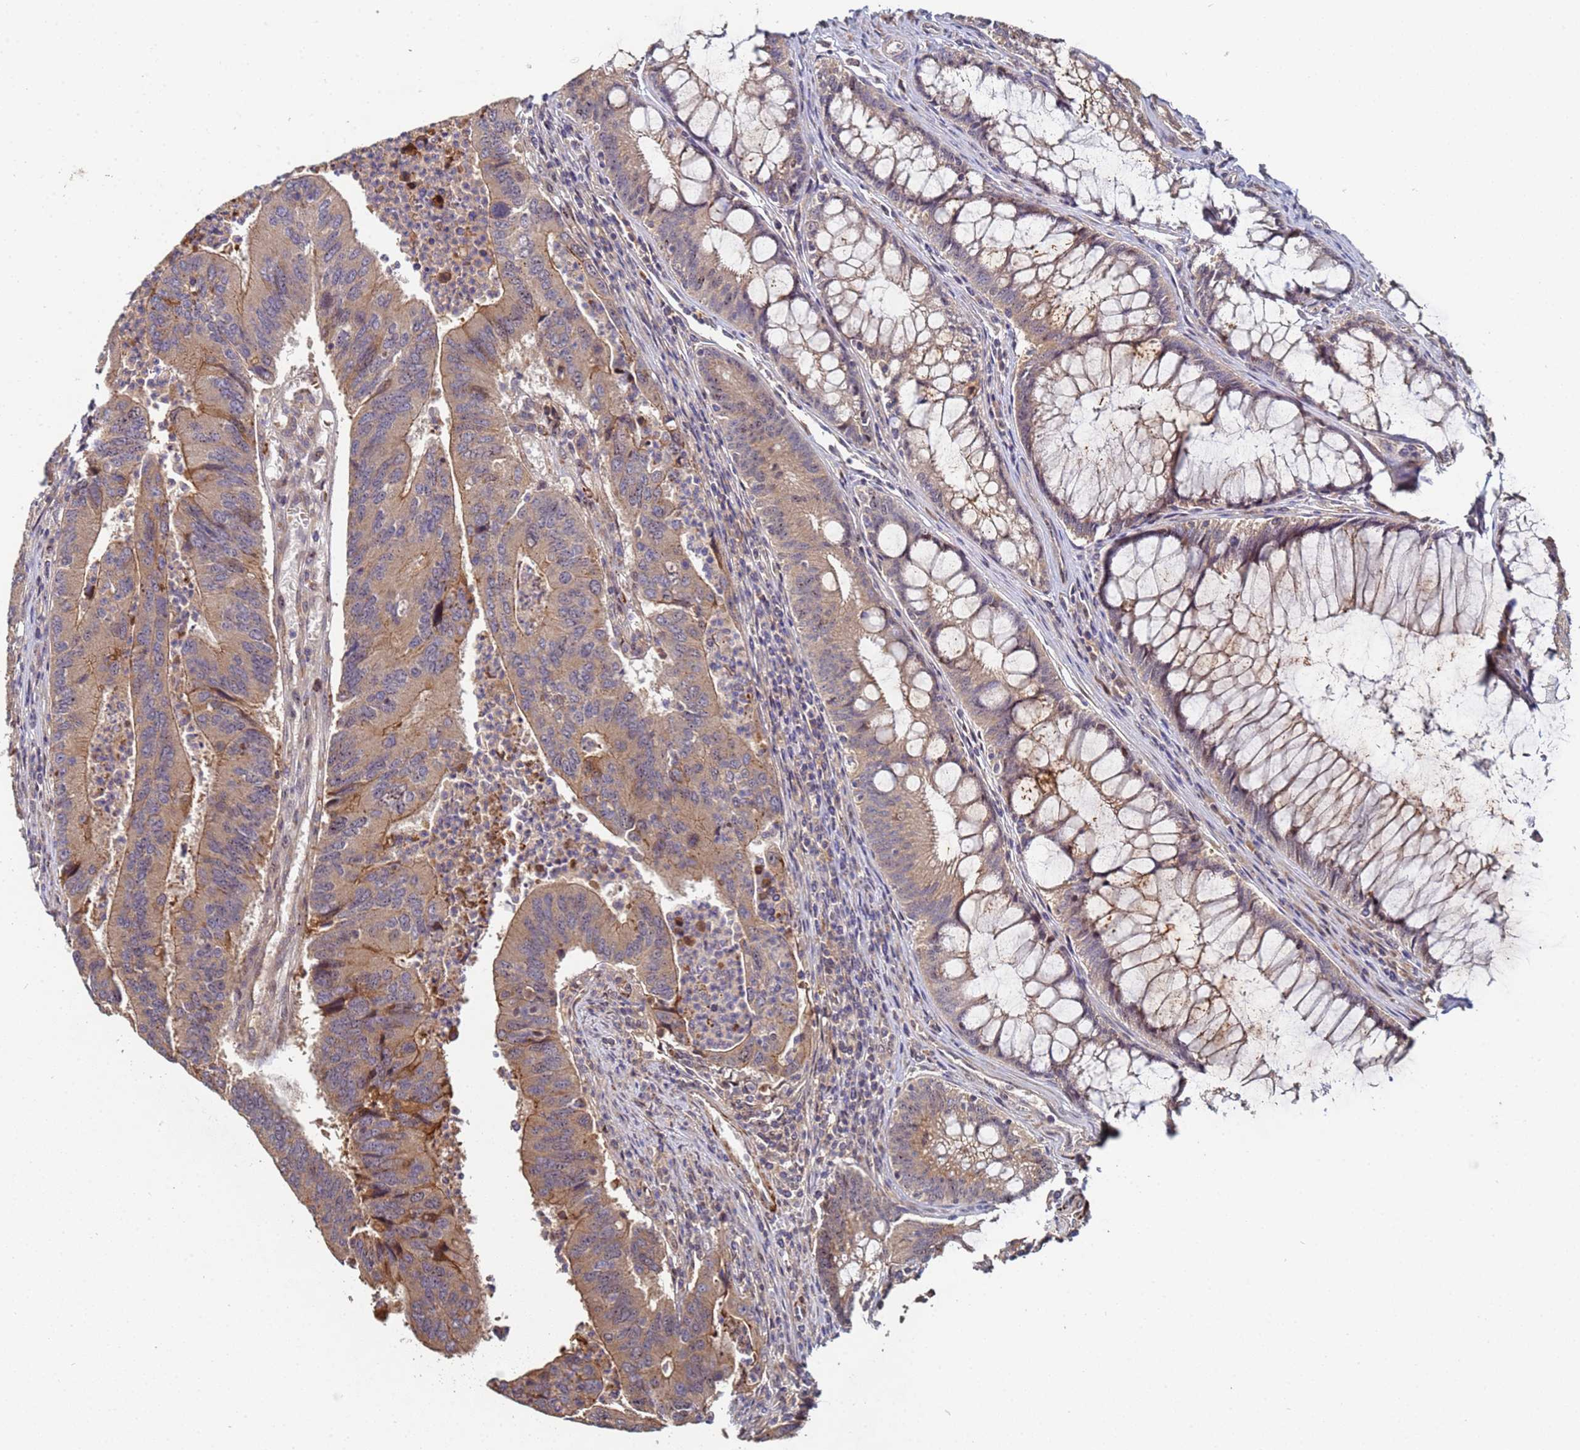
{"staining": {"intensity": "moderate", "quantity": ">75%", "location": "cytoplasmic/membranous"}, "tissue": "colorectal cancer", "cell_type": "Tumor cells", "image_type": "cancer", "snomed": [{"axis": "morphology", "description": "Adenocarcinoma, NOS"}, {"axis": "topography", "description": "Colon"}], "caption": "Protein expression analysis of adenocarcinoma (colorectal) demonstrates moderate cytoplasmic/membranous expression in approximately >75% of tumor cells.", "gene": "OSER1", "patient": {"sex": "female", "age": 67}}